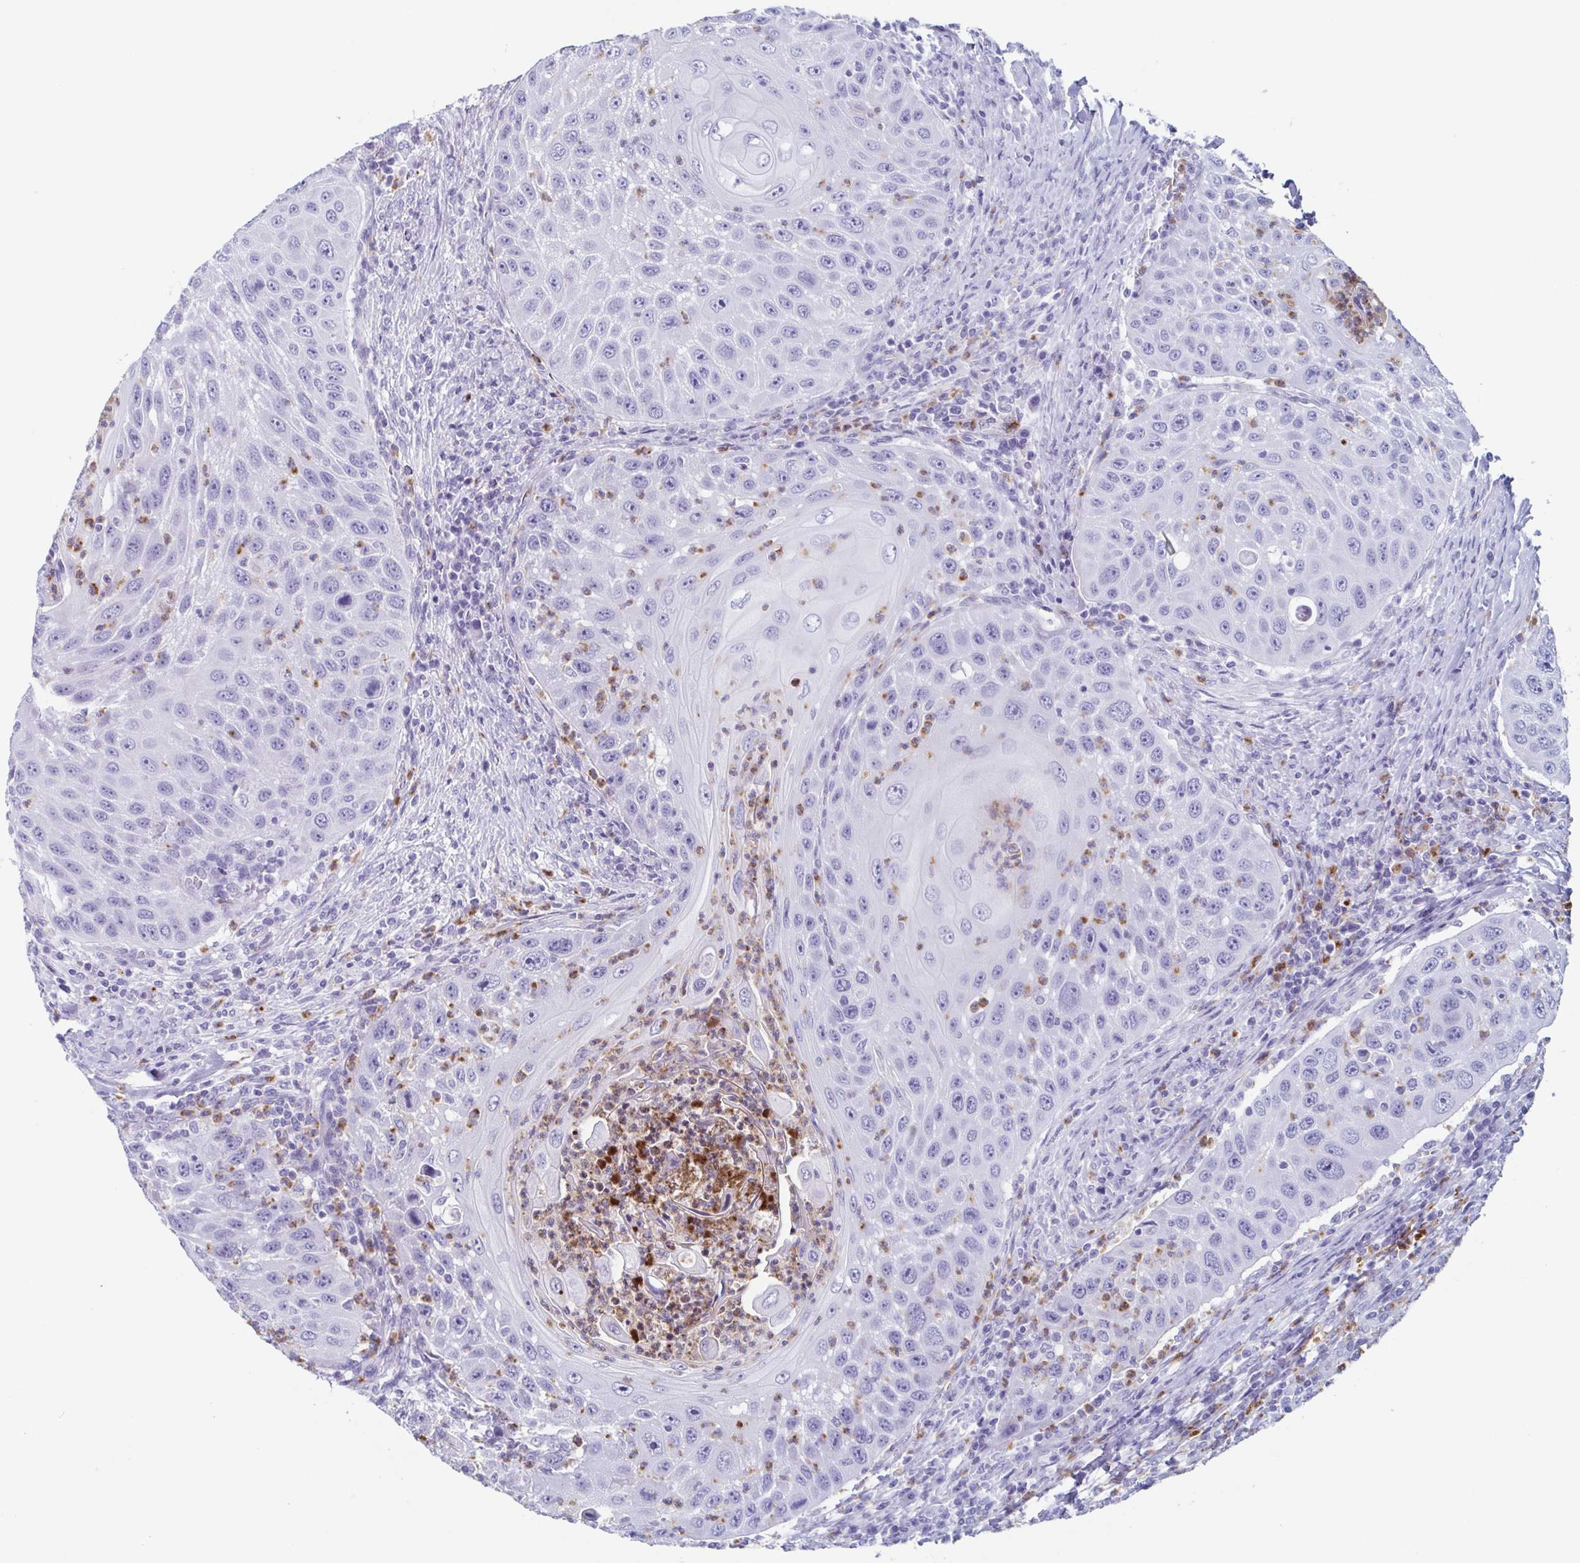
{"staining": {"intensity": "negative", "quantity": "none", "location": "none"}, "tissue": "head and neck cancer", "cell_type": "Tumor cells", "image_type": "cancer", "snomed": [{"axis": "morphology", "description": "Squamous cell carcinoma, NOS"}, {"axis": "topography", "description": "Head-Neck"}], "caption": "A photomicrograph of human head and neck squamous cell carcinoma is negative for staining in tumor cells.", "gene": "BPI", "patient": {"sex": "male", "age": 69}}